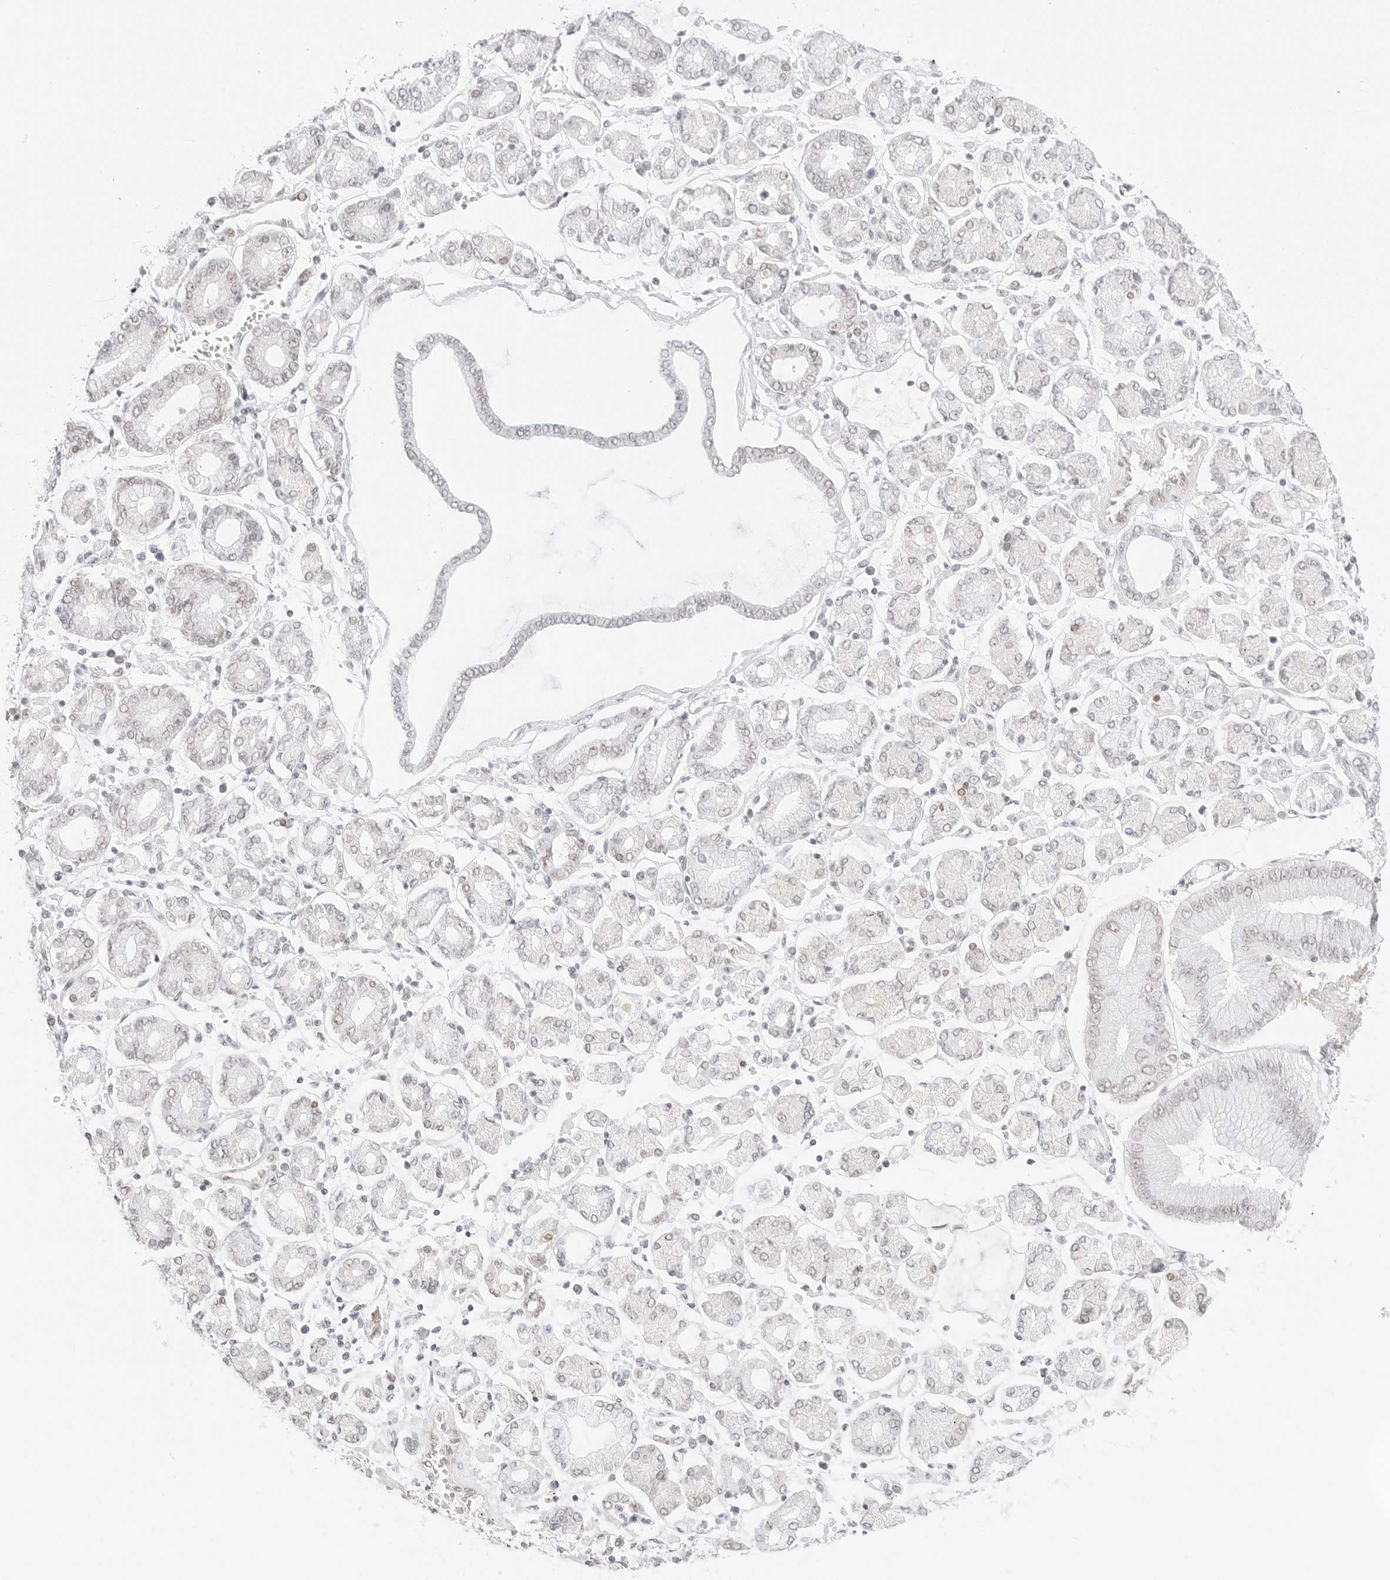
{"staining": {"intensity": "negative", "quantity": "none", "location": "none"}, "tissue": "stomach cancer", "cell_type": "Tumor cells", "image_type": "cancer", "snomed": [{"axis": "morphology", "description": "Adenocarcinoma, NOS"}, {"axis": "topography", "description": "Stomach"}], "caption": "Histopathology image shows no significant protein positivity in tumor cells of stomach cancer.", "gene": "ITGA6", "patient": {"sex": "male", "age": 76}}